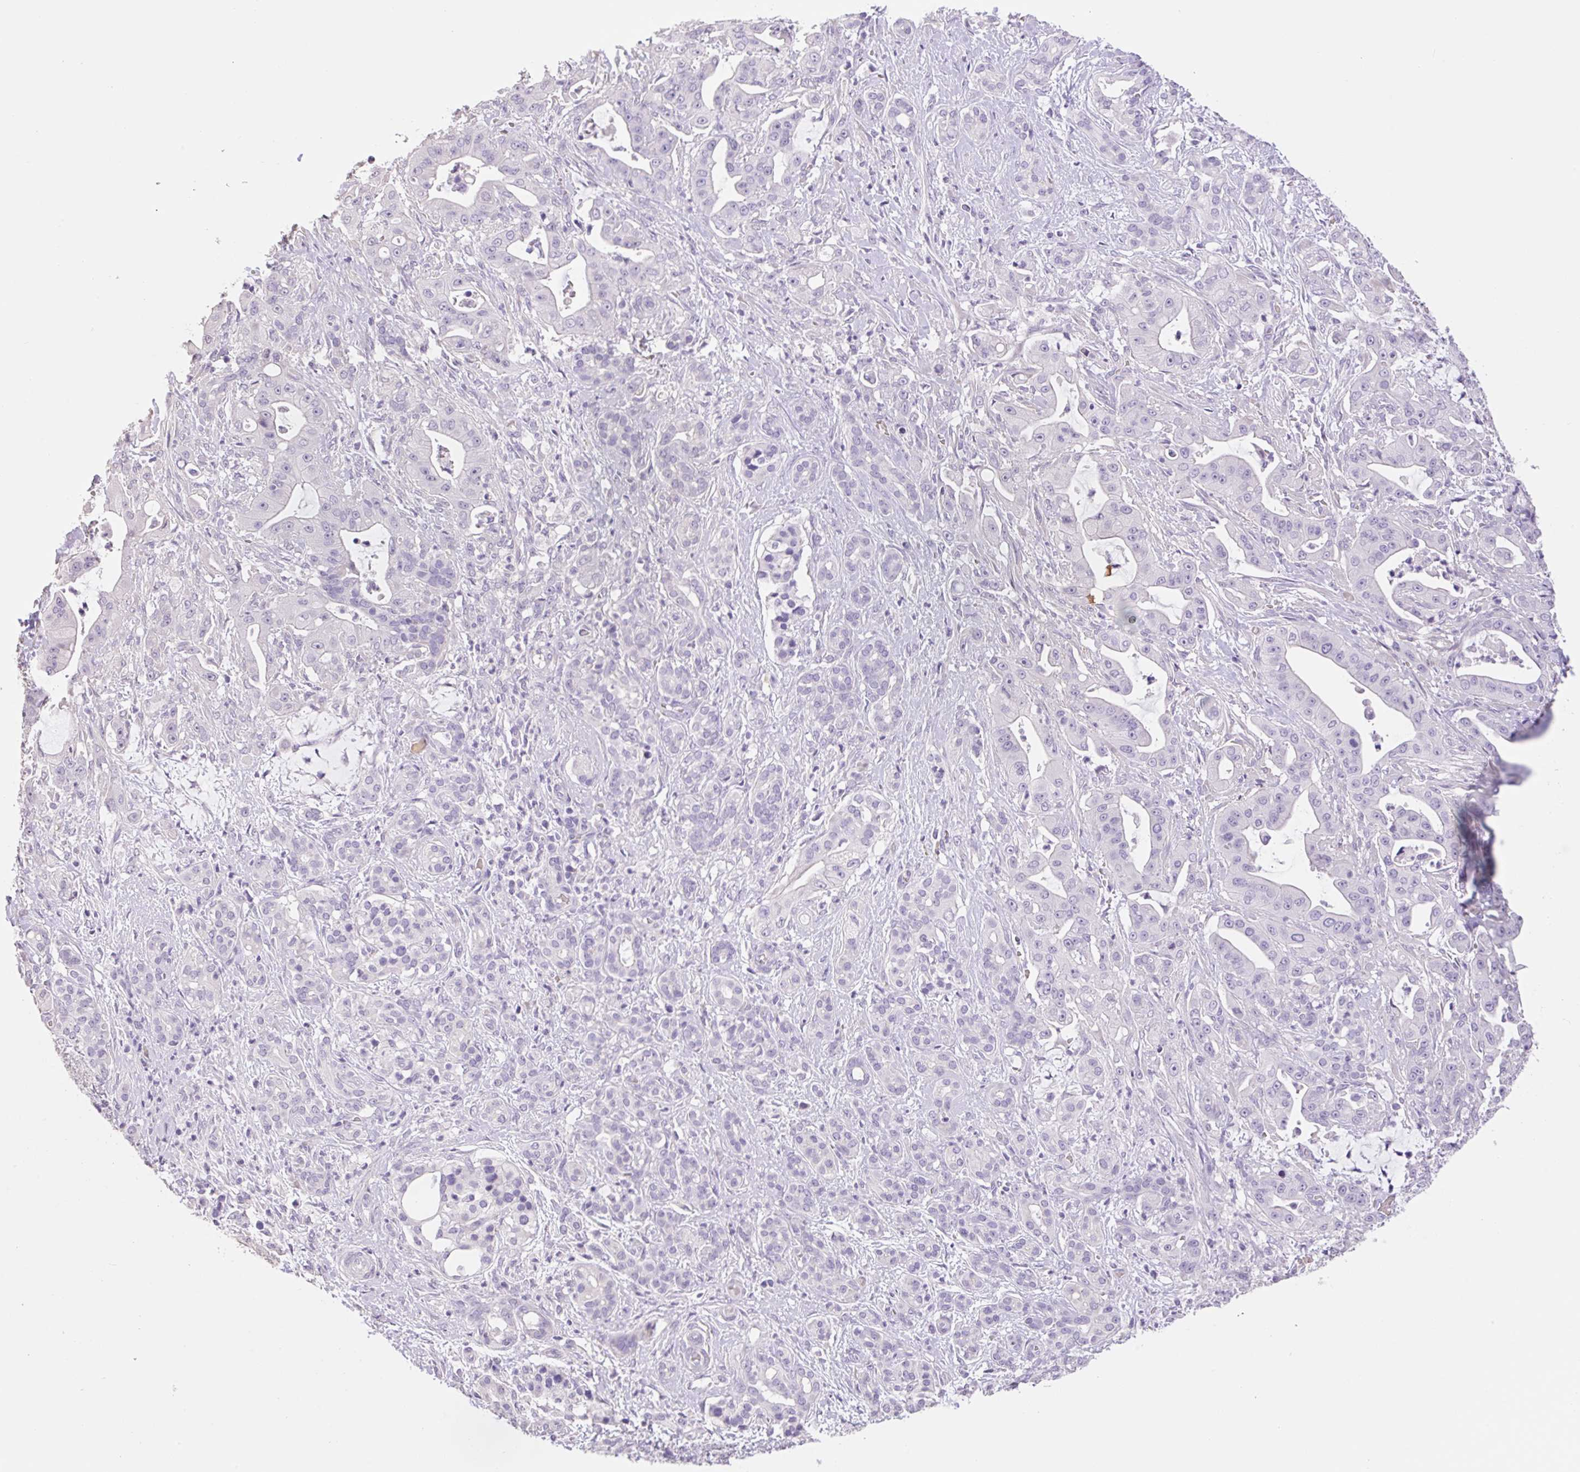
{"staining": {"intensity": "negative", "quantity": "none", "location": "none"}, "tissue": "pancreatic cancer", "cell_type": "Tumor cells", "image_type": "cancer", "snomed": [{"axis": "morphology", "description": "Adenocarcinoma, NOS"}, {"axis": "topography", "description": "Pancreas"}], "caption": "The immunohistochemistry histopathology image has no significant positivity in tumor cells of pancreatic adenocarcinoma tissue.", "gene": "HCRTR2", "patient": {"sex": "male", "age": 57}}